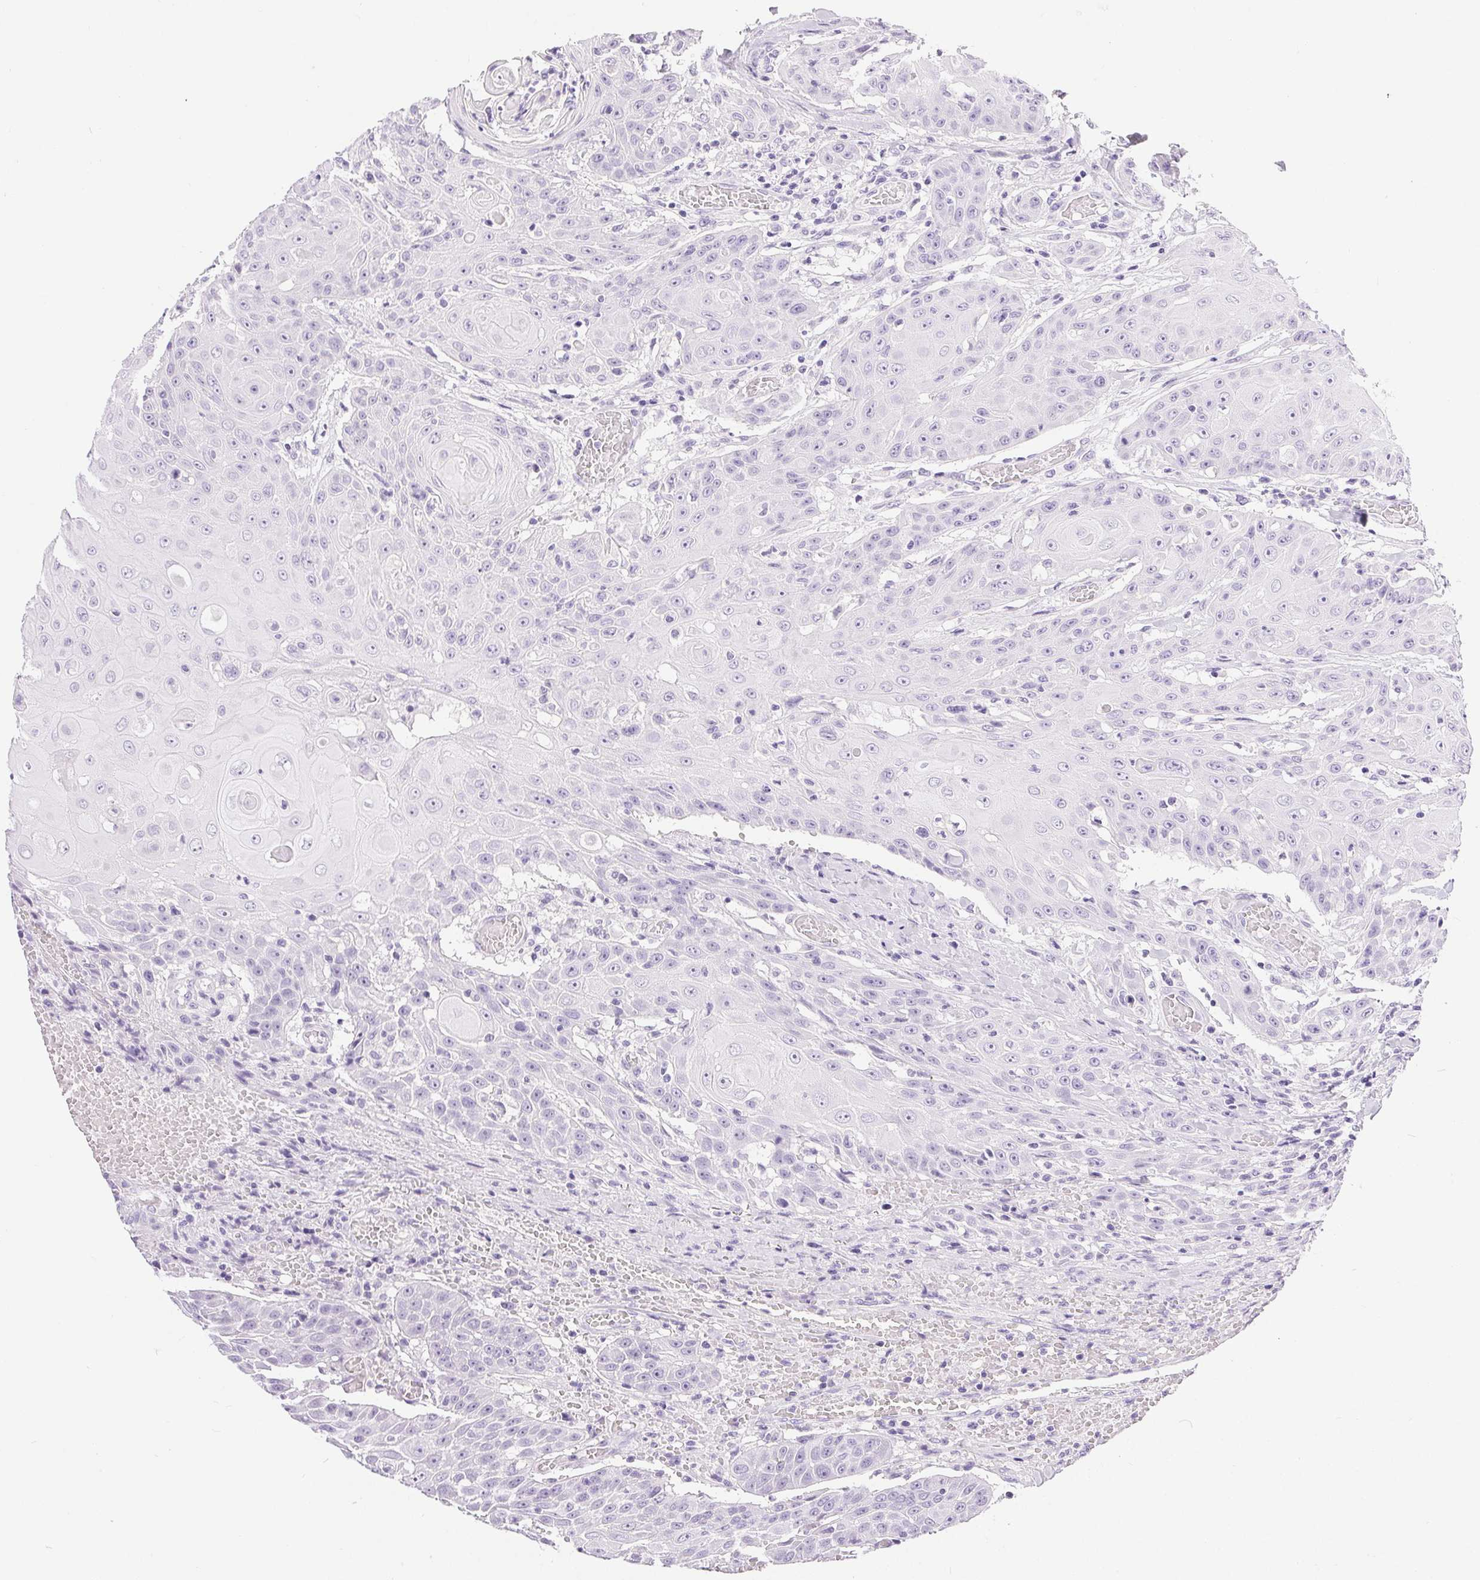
{"staining": {"intensity": "negative", "quantity": "none", "location": "none"}, "tissue": "head and neck cancer", "cell_type": "Tumor cells", "image_type": "cancer", "snomed": [{"axis": "morphology", "description": "Normal tissue, NOS"}, {"axis": "morphology", "description": "Squamous cell carcinoma, NOS"}, {"axis": "topography", "description": "Oral tissue"}, {"axis": "topography", "description": "Head-Neck"}], "caption": "DAB immunohistochemical staining of squamous cell carcinoma (head and neck) demonstrates no significant positivity in tumor cells.", "gene": "XDH", "patient": {"sex": "female", "age": 55}}